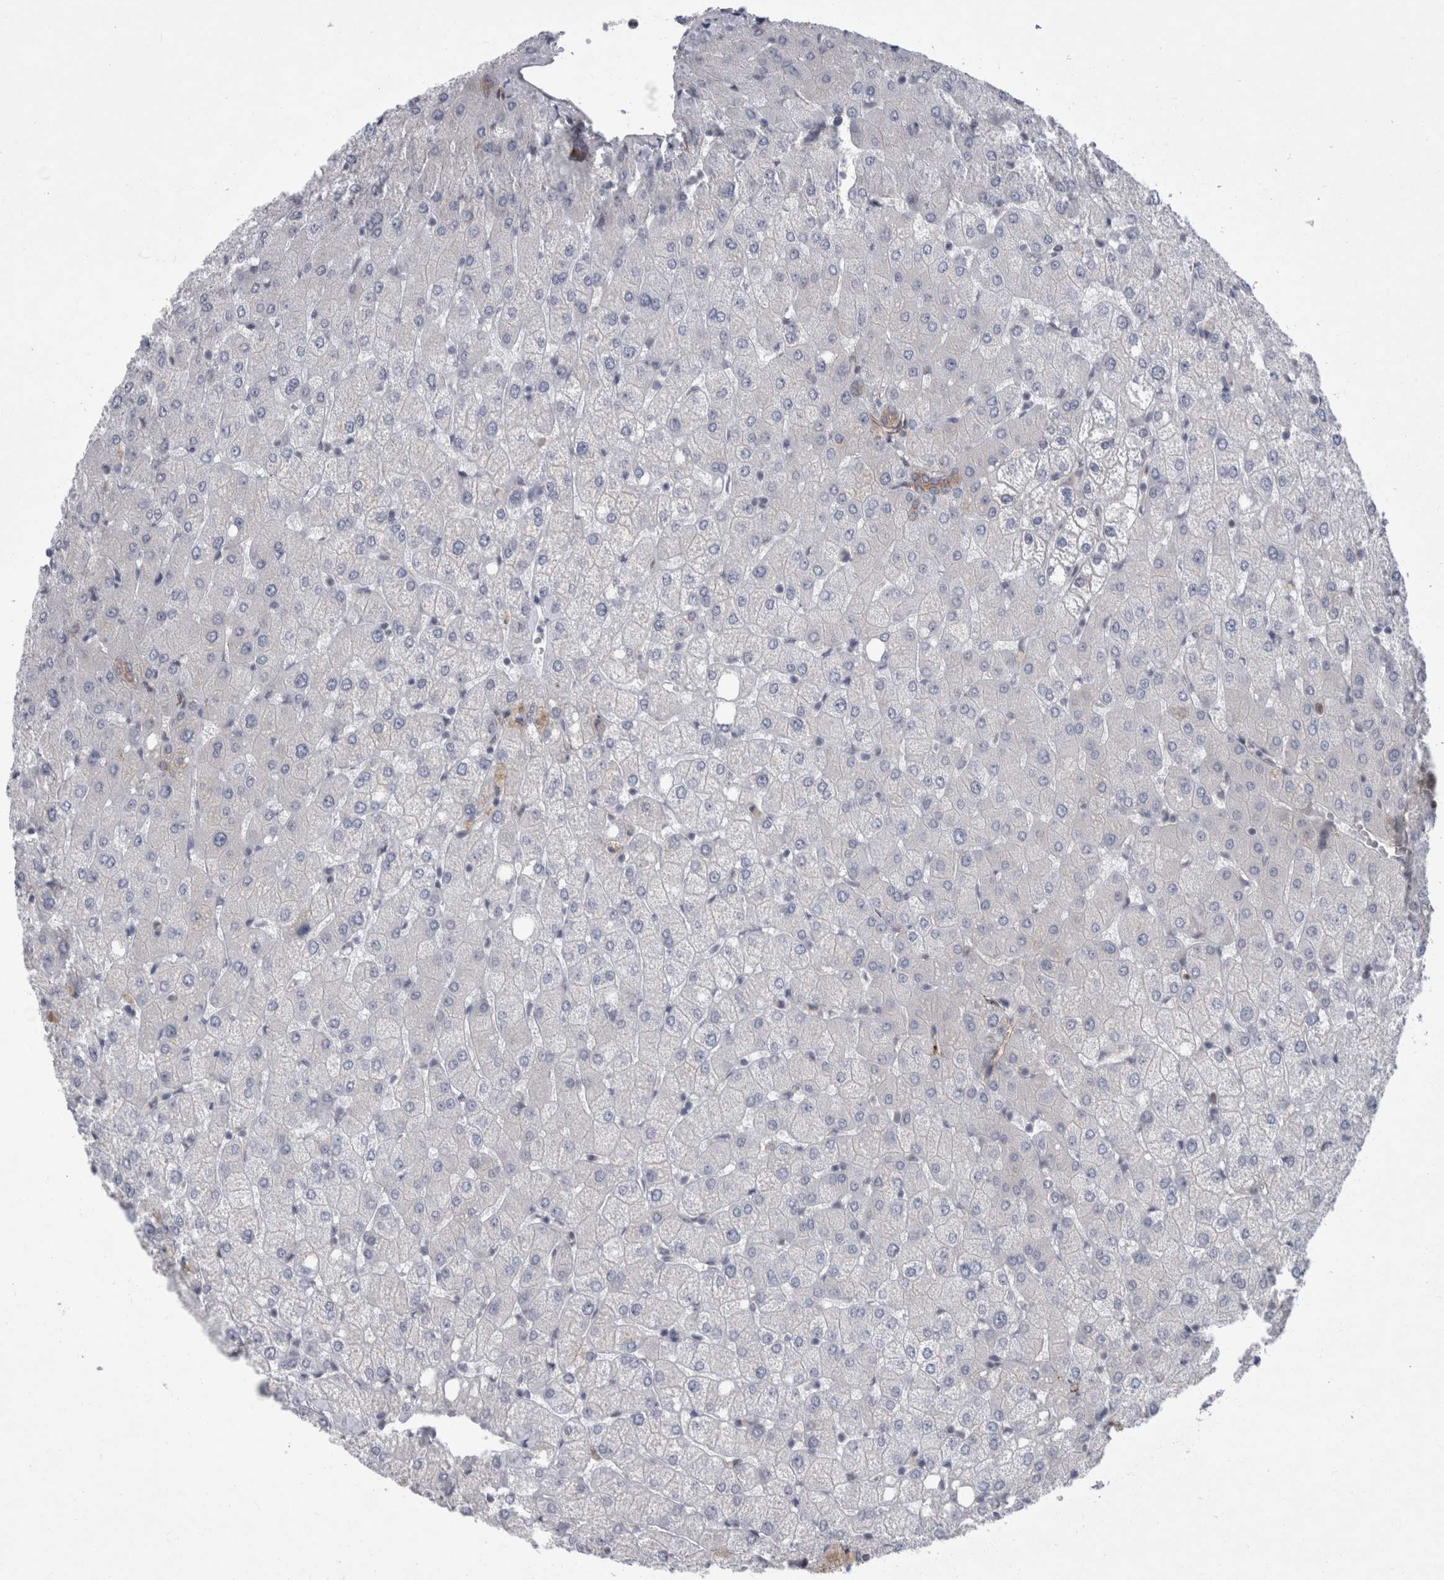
{"staining": {"intensity": "weak", "quantity": "25%-75%", "location": "cytoplasmic/membranous"}, "tissue": "liver", "cell_type": "Cholangiocytes", "image_type": "normal", "snomed": [{"axis": "morphology", "description": "Normal tissue, NOS"}, {"axis": "topography", "description": "Liver"}], "caption": "Immunohistochemistry of unremarkable liver shows low levels of weak cytoplasmic/membranous positivity in approximately 25%-75% of cholangiocytes.", "gene": "FAM83H", "patient": {"sex": "female", "age": 54}}